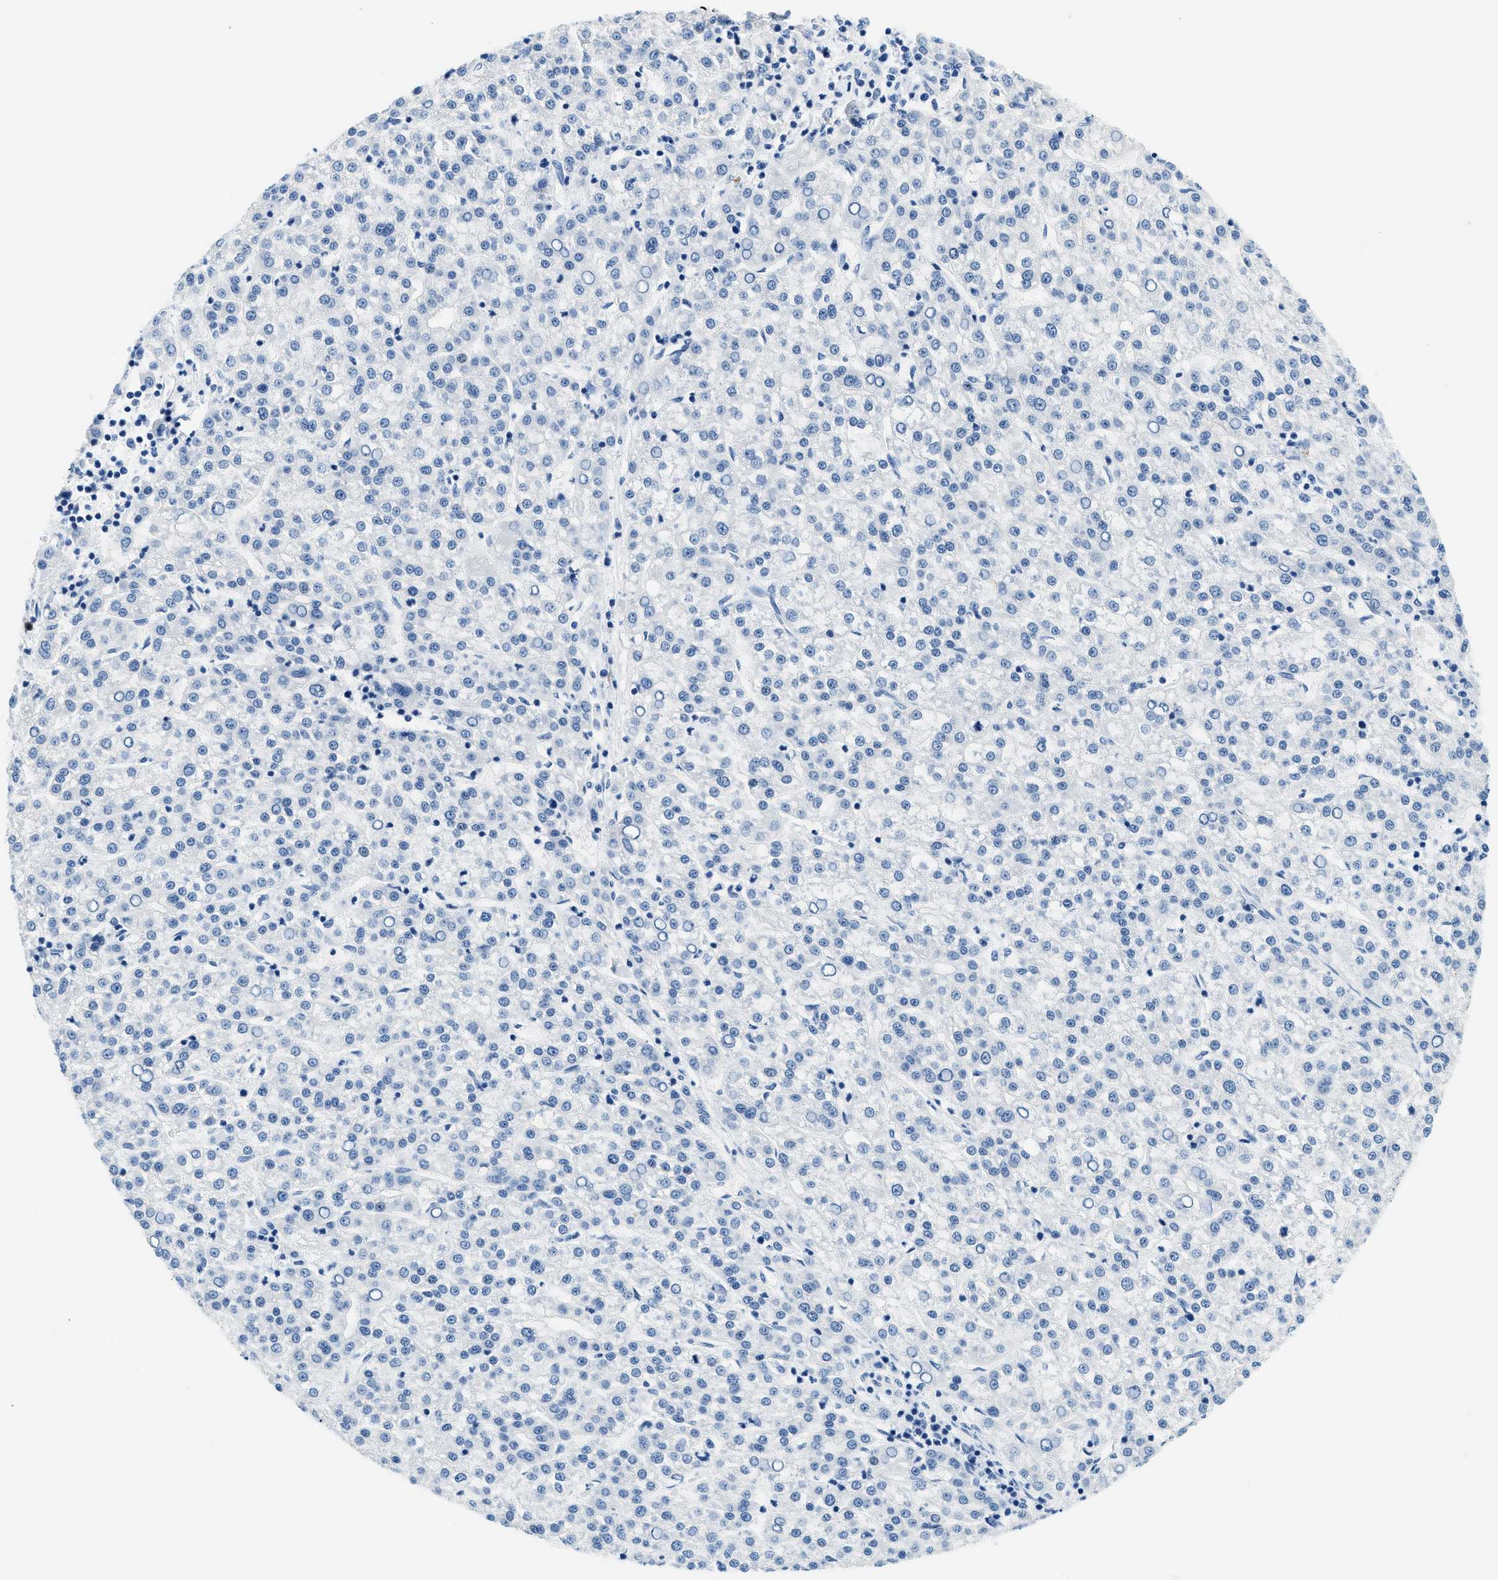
{"staining": {"intensity": "negative", "quantity": "none", "location": "none"}, "tissue": "liver cancer", "cell_type": "Tumor cells", "image_type": "cancer", "snomed": [{"axis": "morphology", "description": "Carcinoma, Hepatocellular, NOS"}, {"axis": "topography", "description": "Liver"}], "caption": "There is no significant staining in tumor cells of liver cancer (hepatocellular carcinoma).", "gene": "STXBP2", "patient": {"sex": "female", "age": 58}}